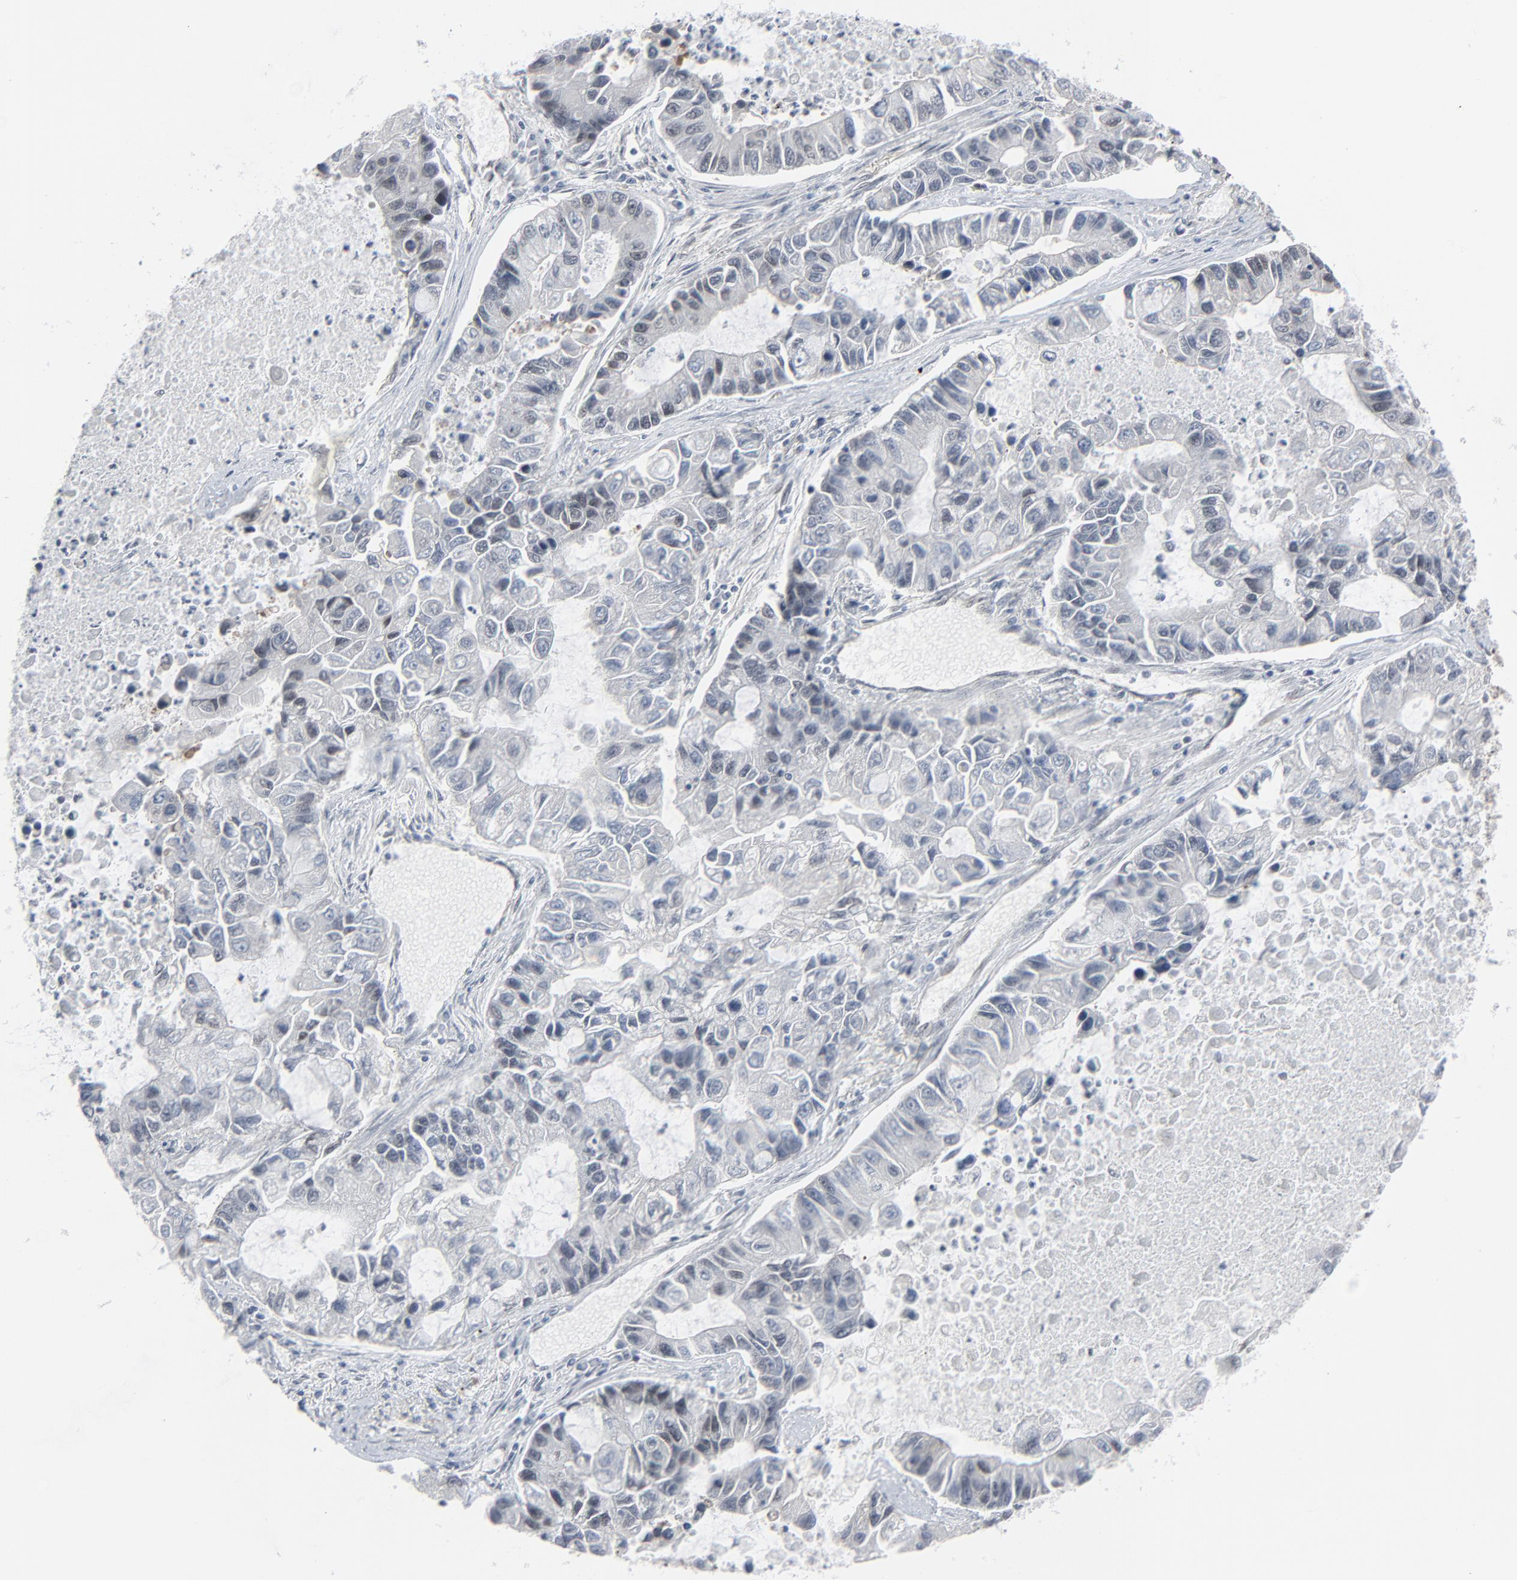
{"staining": {"intensity": "negative", "quantity": "none", "location": "none"}, "tissue": "lung cancer", "cell_type": "Tumor cells", "image_type": "cancer", "snomed": [{"axis": "morphology", "description": "Adenocarcinoma, NOS"}, {"axis": "topography", "description": "Lung"}], "caption": "Protein analysis of lung cancer (adenocarcinoma) reveals no significant positivity in tumor cells.", "gene": "FBXO28", "patient": {"sex": "female", "age": 51}}